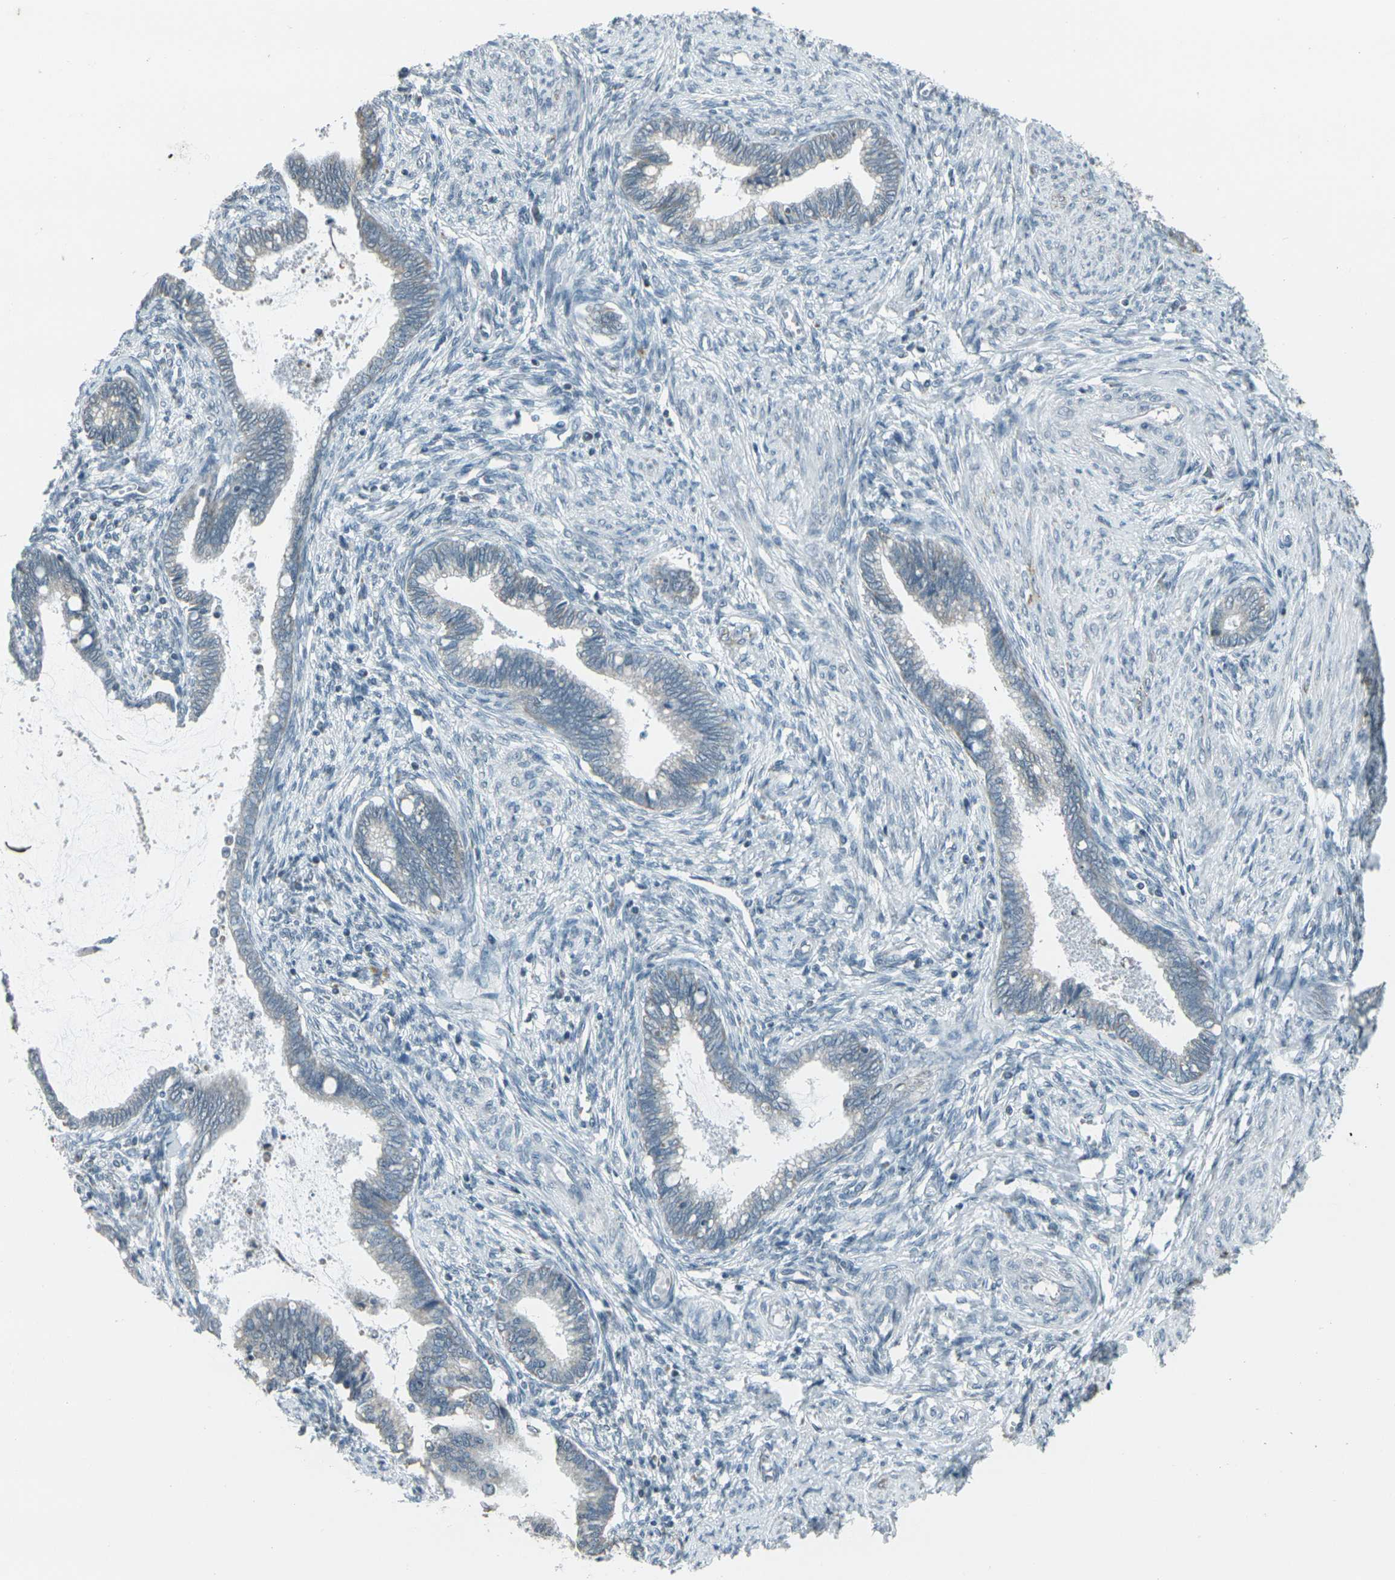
{"staining": {"intensity": "weak", "quantity": "<25%", "location": "cytoplasmic/membranous"}, "tissue": "cervical cancer", "cell_type": "Tumor cells", "image_type": "cancer", "snomed": [{"axis": "morphology", "description": "Adenocarcinoma, NOS"}, {"axis": "topography", "description": "Cervix"}], "caption": "The image shows no significant staining in tumor cells of cervical cancer (adenocarcinoma).", "gene": "H2BC1", "patient": {"sex": "female", "age": 44}}